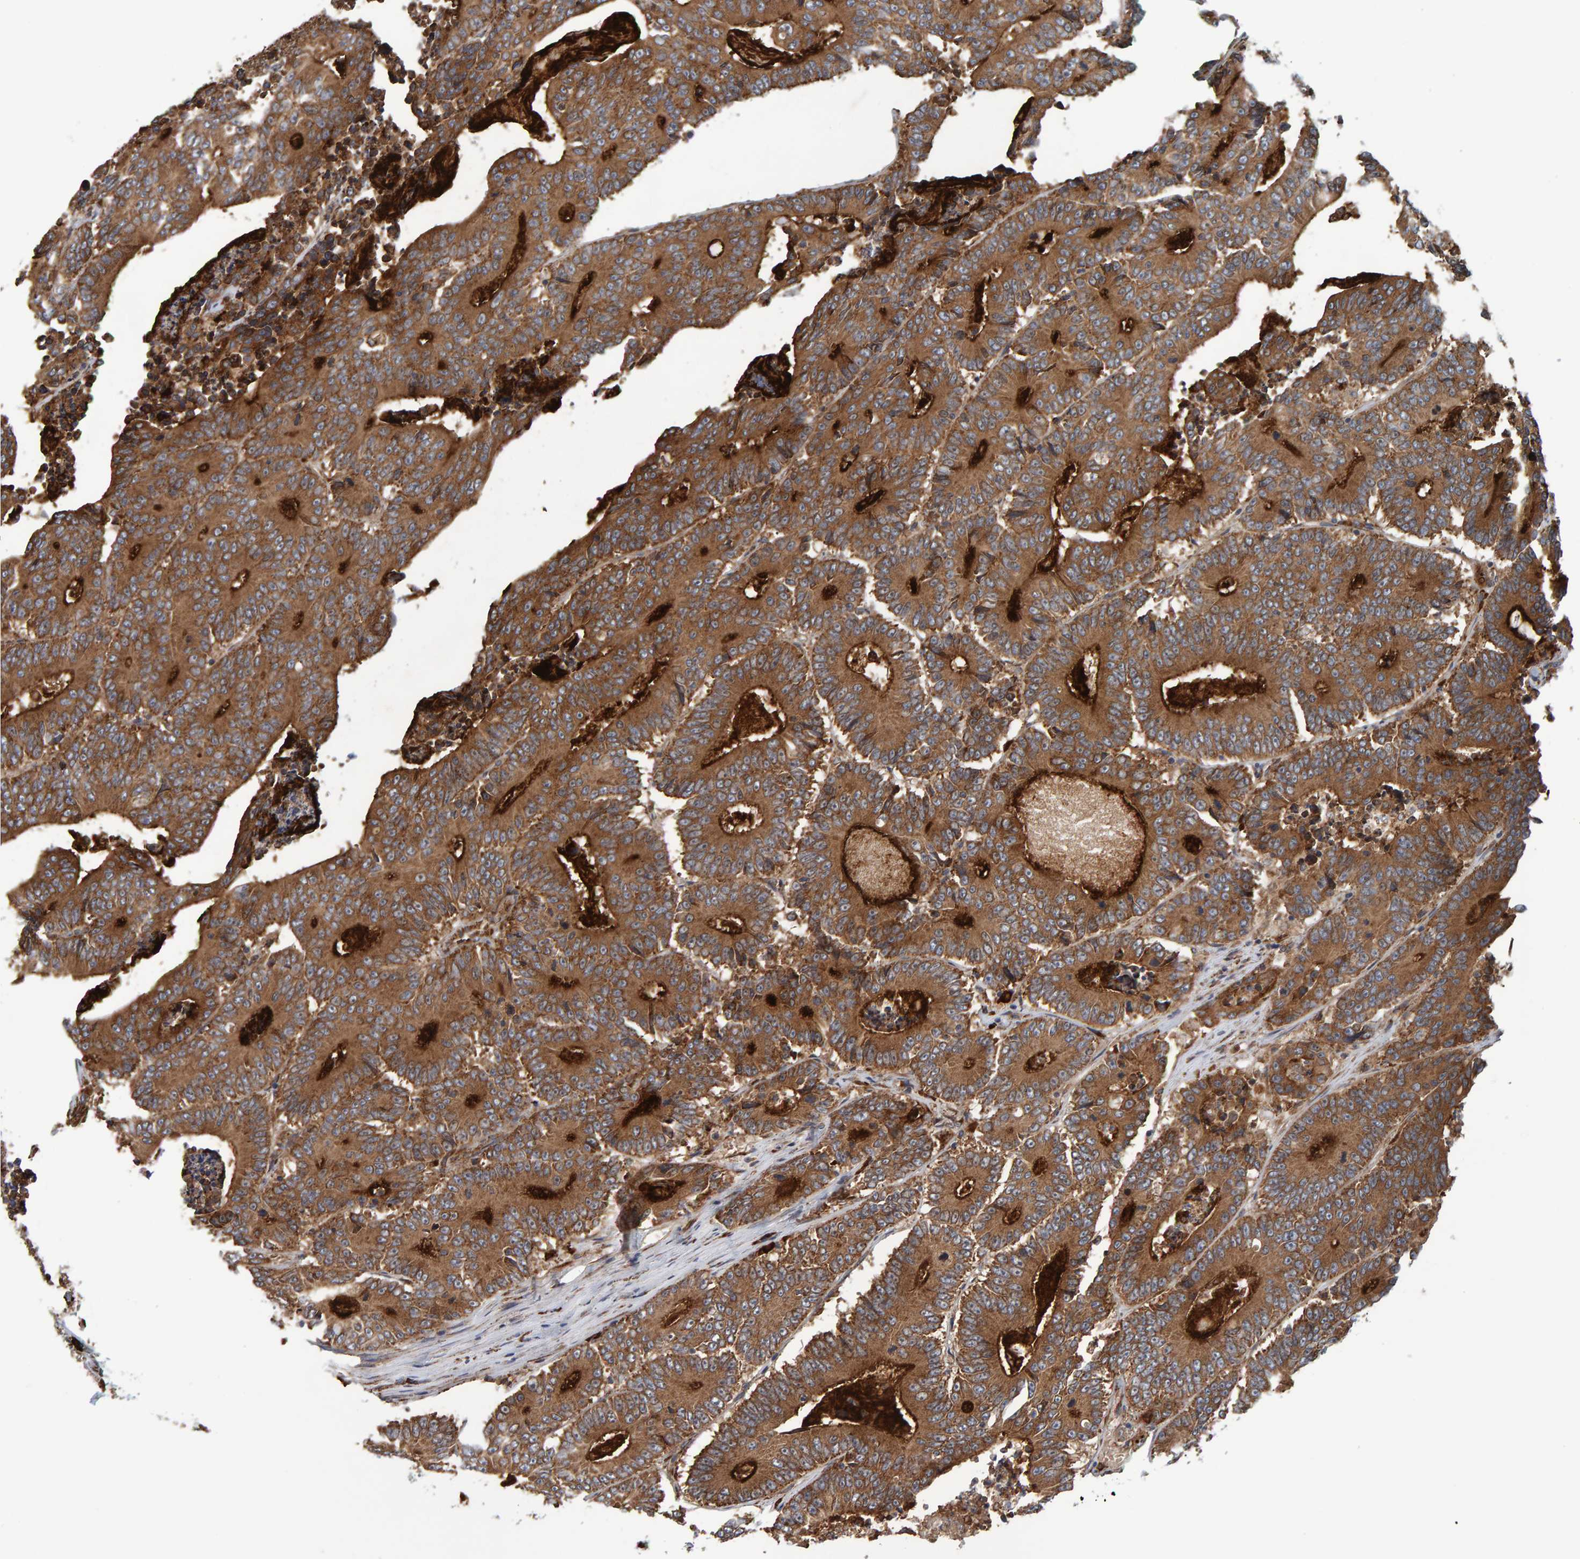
{"staining": {"intensity": "strong", "quantity": ">75%", "location": "cytoplasmic/membranous"}, "tissue": "colorectal cancer", "cell_type": "Tumor cells", "image_type": "cancer", "snomed": [{"axis": "morphology", "description": "Adenocarcinoma, NOS"}, {"axis": "topography", "description": "Colon"}], "caption": "A histopathology image of colorectal cancer stained for a protein exhibits strong cytoplasmic/membranous brown staining in tumor cells. (Stains: DAB (3,3'-diaminobenzidine) in brown, nuclei in blue, Microscopy: brightfield microscopy at high magnification).", "gene": "BAIAP2", "patient": {"sex": "male", "age": 83}}